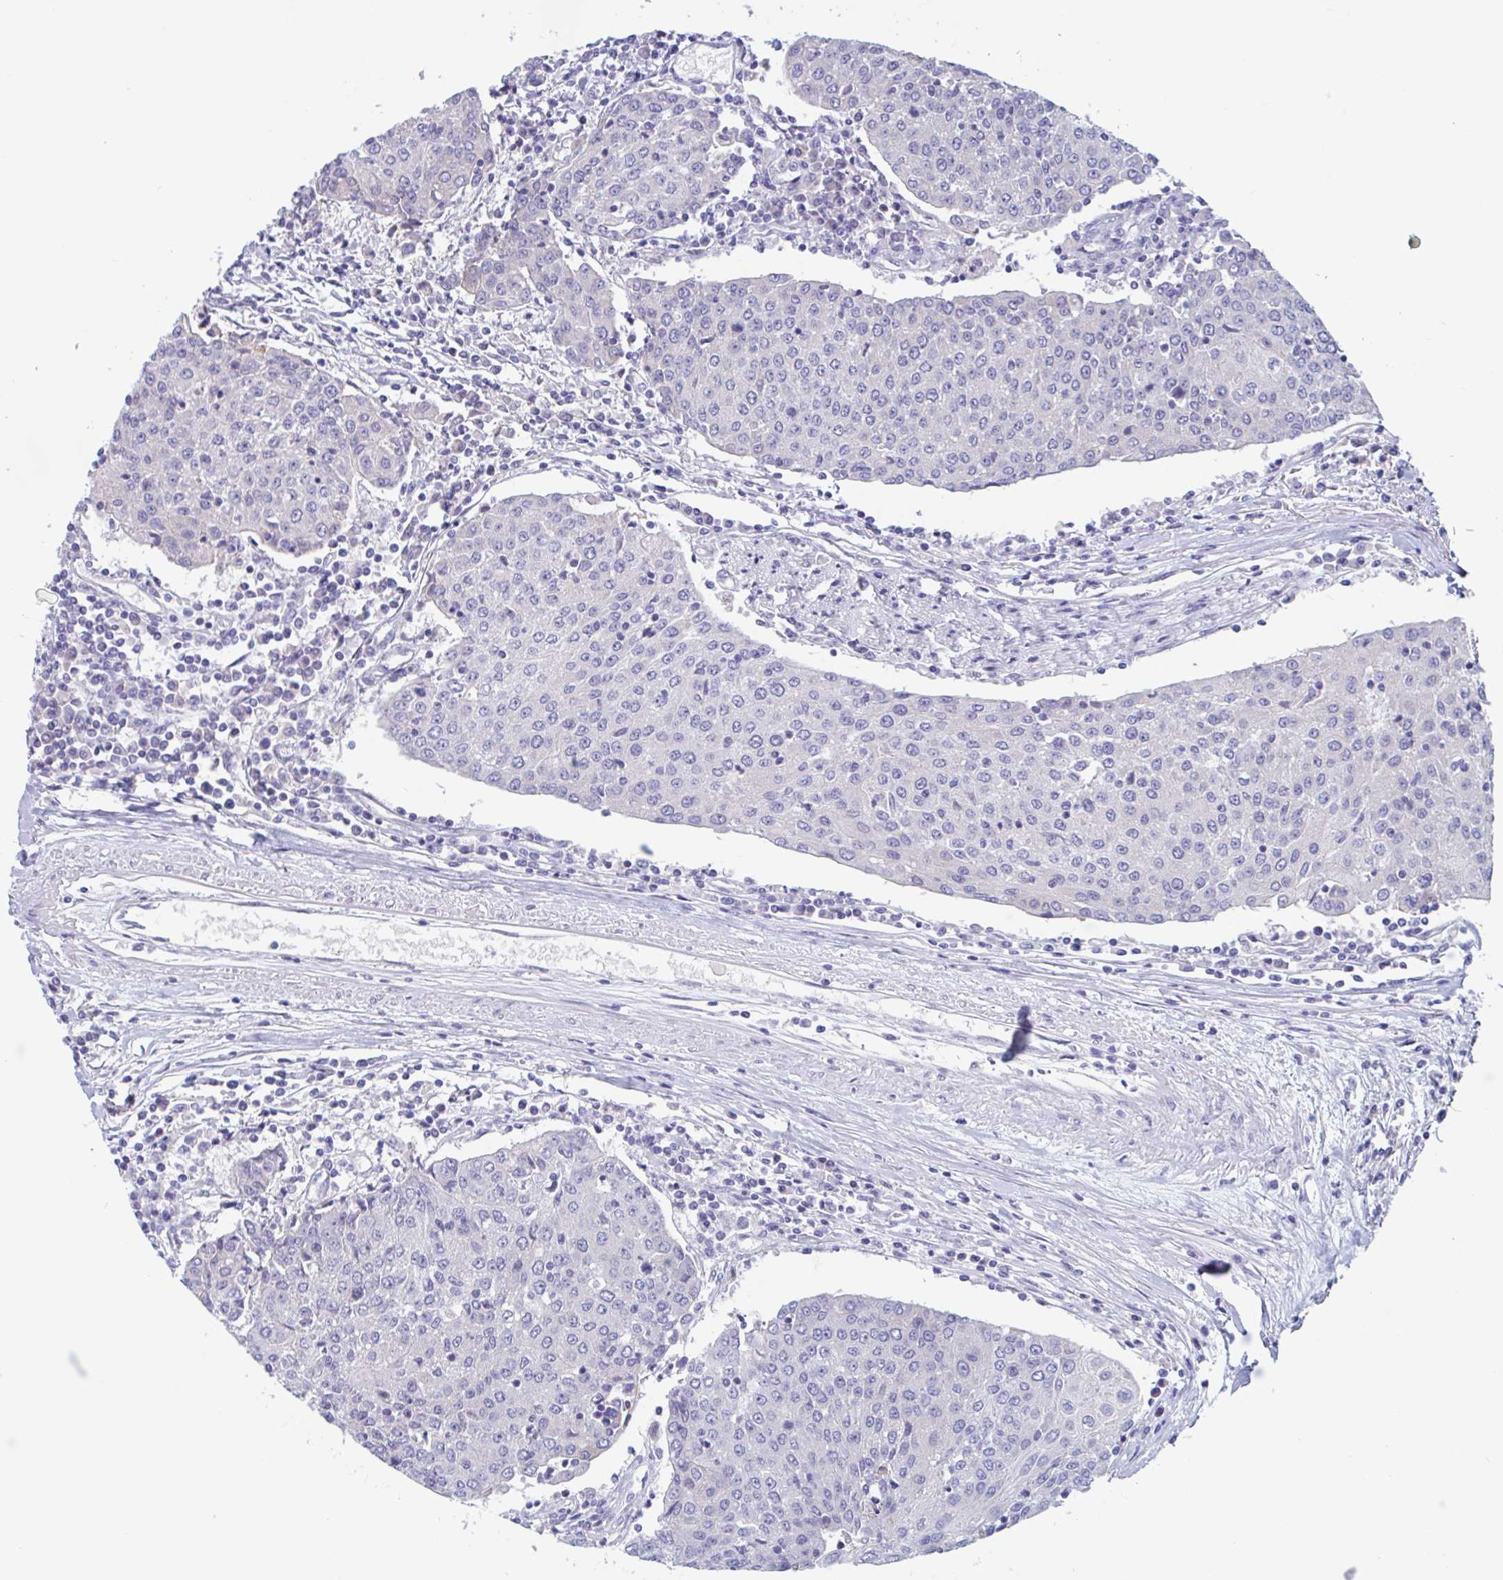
{"staining": {"intensity": "negative", "quantity": "none", "location": "none"}, "tissue": "urothelial cancer", "cell_type": "Tumor cells", "image_type": "cancer", "snomed": [{"axis": "morphology", "description": "Urothelial carcinoma, High grade"}, {"axis": "topography", "description": "Urinary bladder"}], "caption": "This is a micrograph of IHC staining of urothelial cancer, which shows no positivity in tumor cells. (DAB (3,3'-diaminobenzidine) immunohistochemistry (IHC), high magnification).", "gene": "UNKL", "patient": {"sex": "female", "age": 85}}